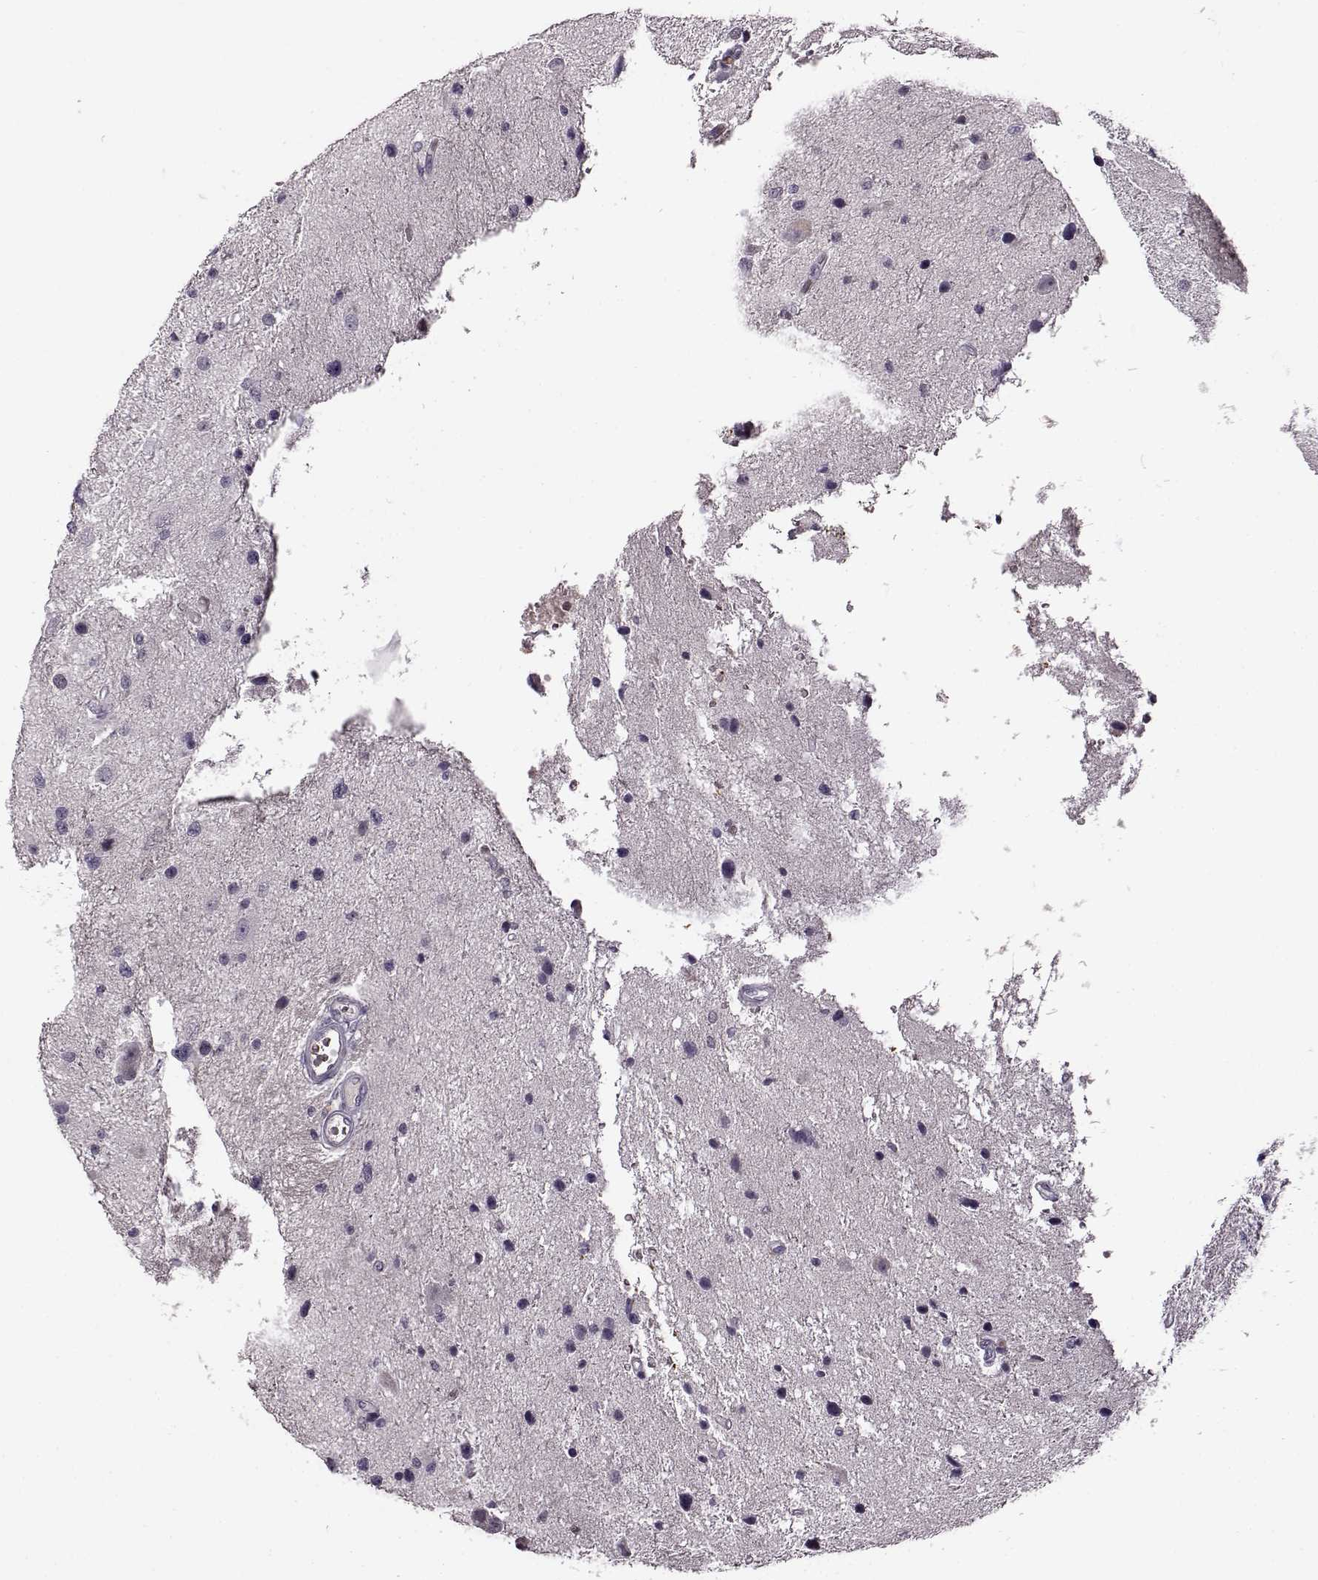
{"staining": {"intensity": "negative", "quantity": "none", "location": "none"}, "tissue": "glioma", "cell_type": "Tumor cells", "image_type": "cancer", "snomed": [{"axis": "morphology", "description": "Glioma, malignant, Low grade"}, {"axis": "topography", "description": "Brain"}], "caption": "The photomicrograph shows no staining of tumor cells in glioma.", "gene": "CNGA3", "patient": {"sex": "female", "age": 32}}